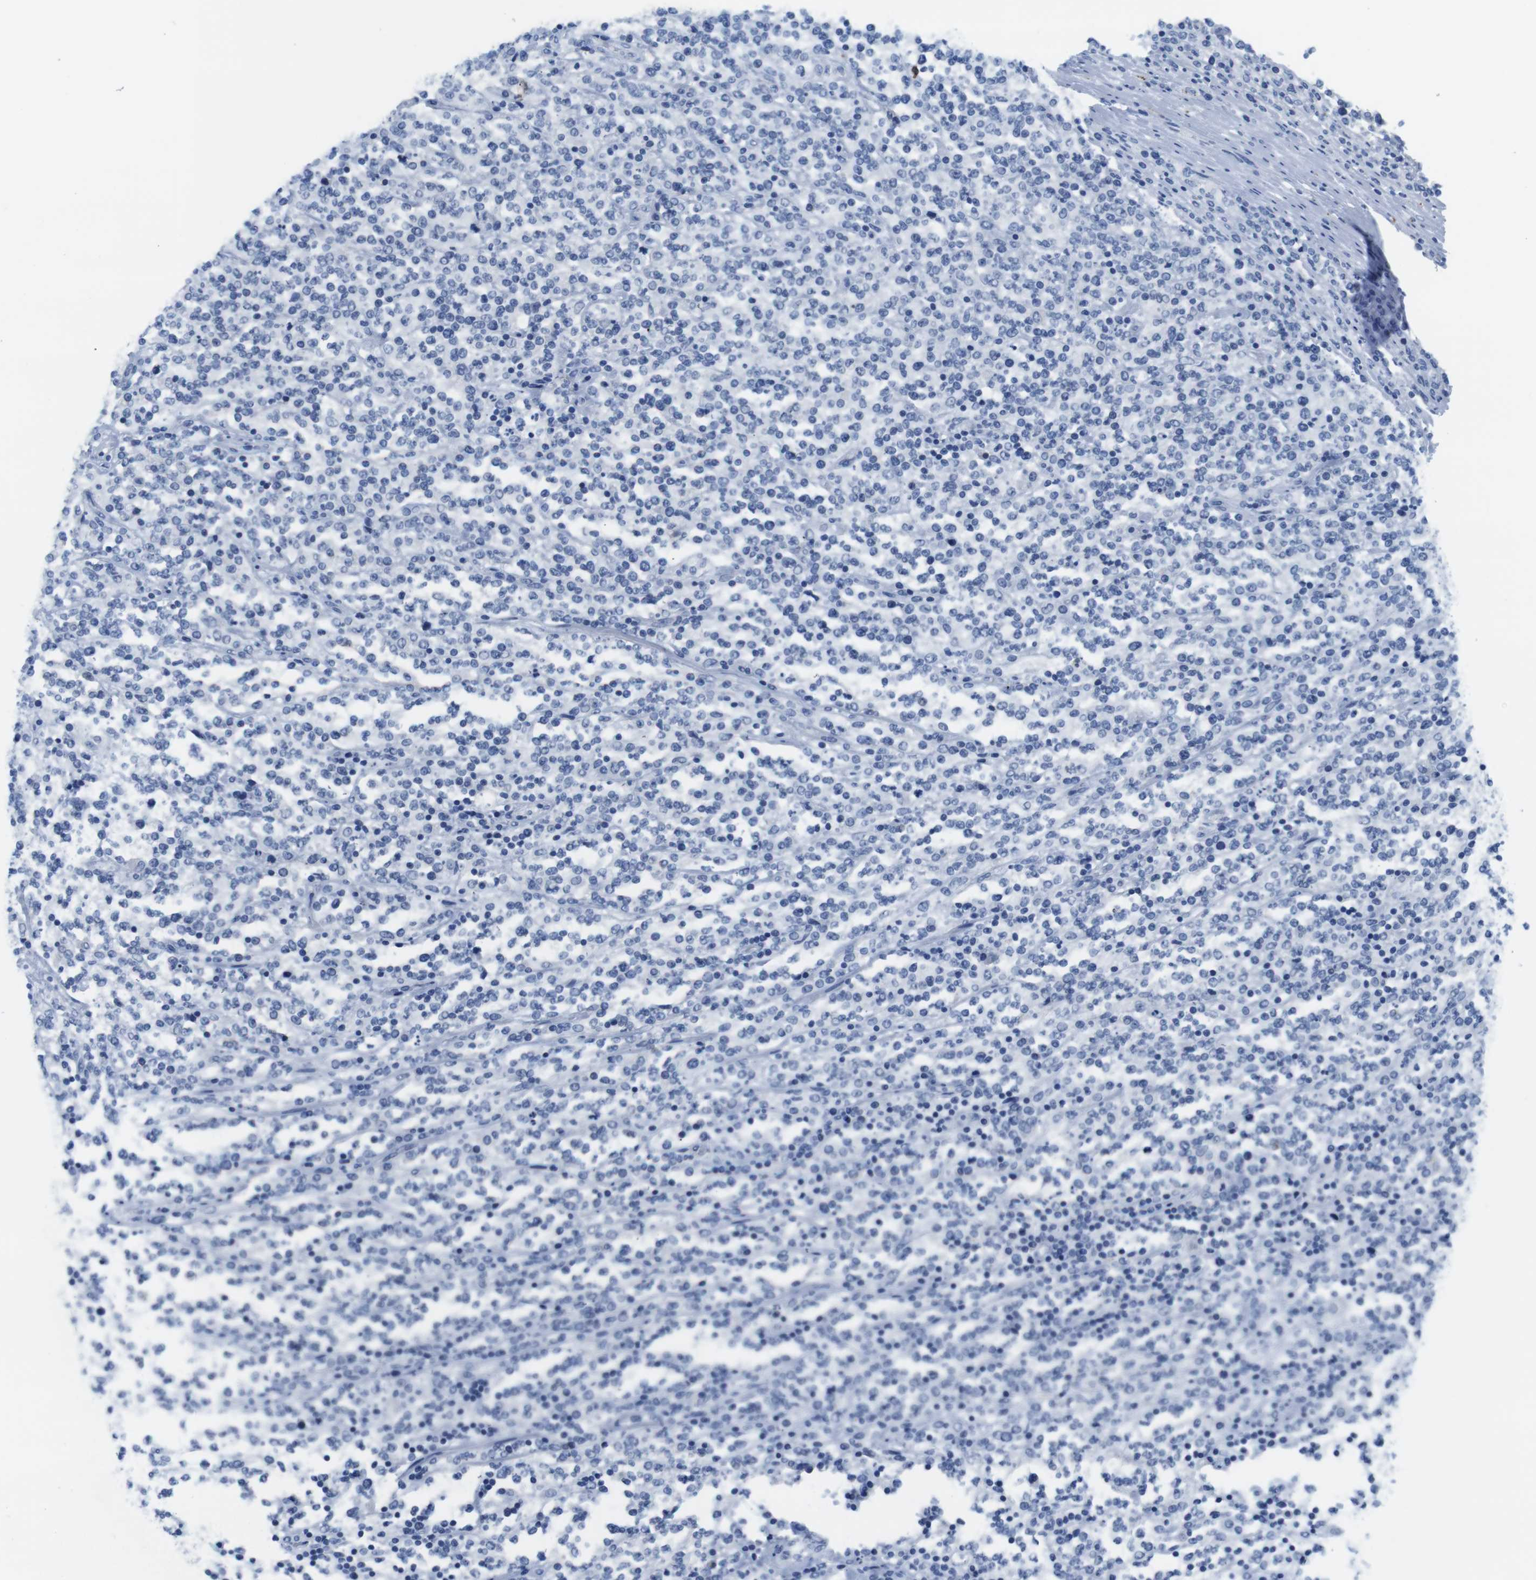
{"staining": {"intensity": "negative", "quantity": "none", "location": "none"}, "tissue": "lymphoma", "cell_type": "Tumor cells", "image_type": "cancer", "snomed": [{"axis": "morphology", "description": "Malignant lymphoma, non-Hodgkin's type, High grade"}, {"axis": "topography", "description": "Soft tissue"}], "caption": "Immunohistochemistry (IHC) of lymphoma demonstrates no staining in tumor cells. (Stains: DAB (3,3'-diaminobenzidine) immunohistochemistry (IHC) with hematoxylin counter stain, Microscopy: brightfield microscopy at high magnification).", "gene": "MAP6", "patient": {"sex": "male", "age": 18}}